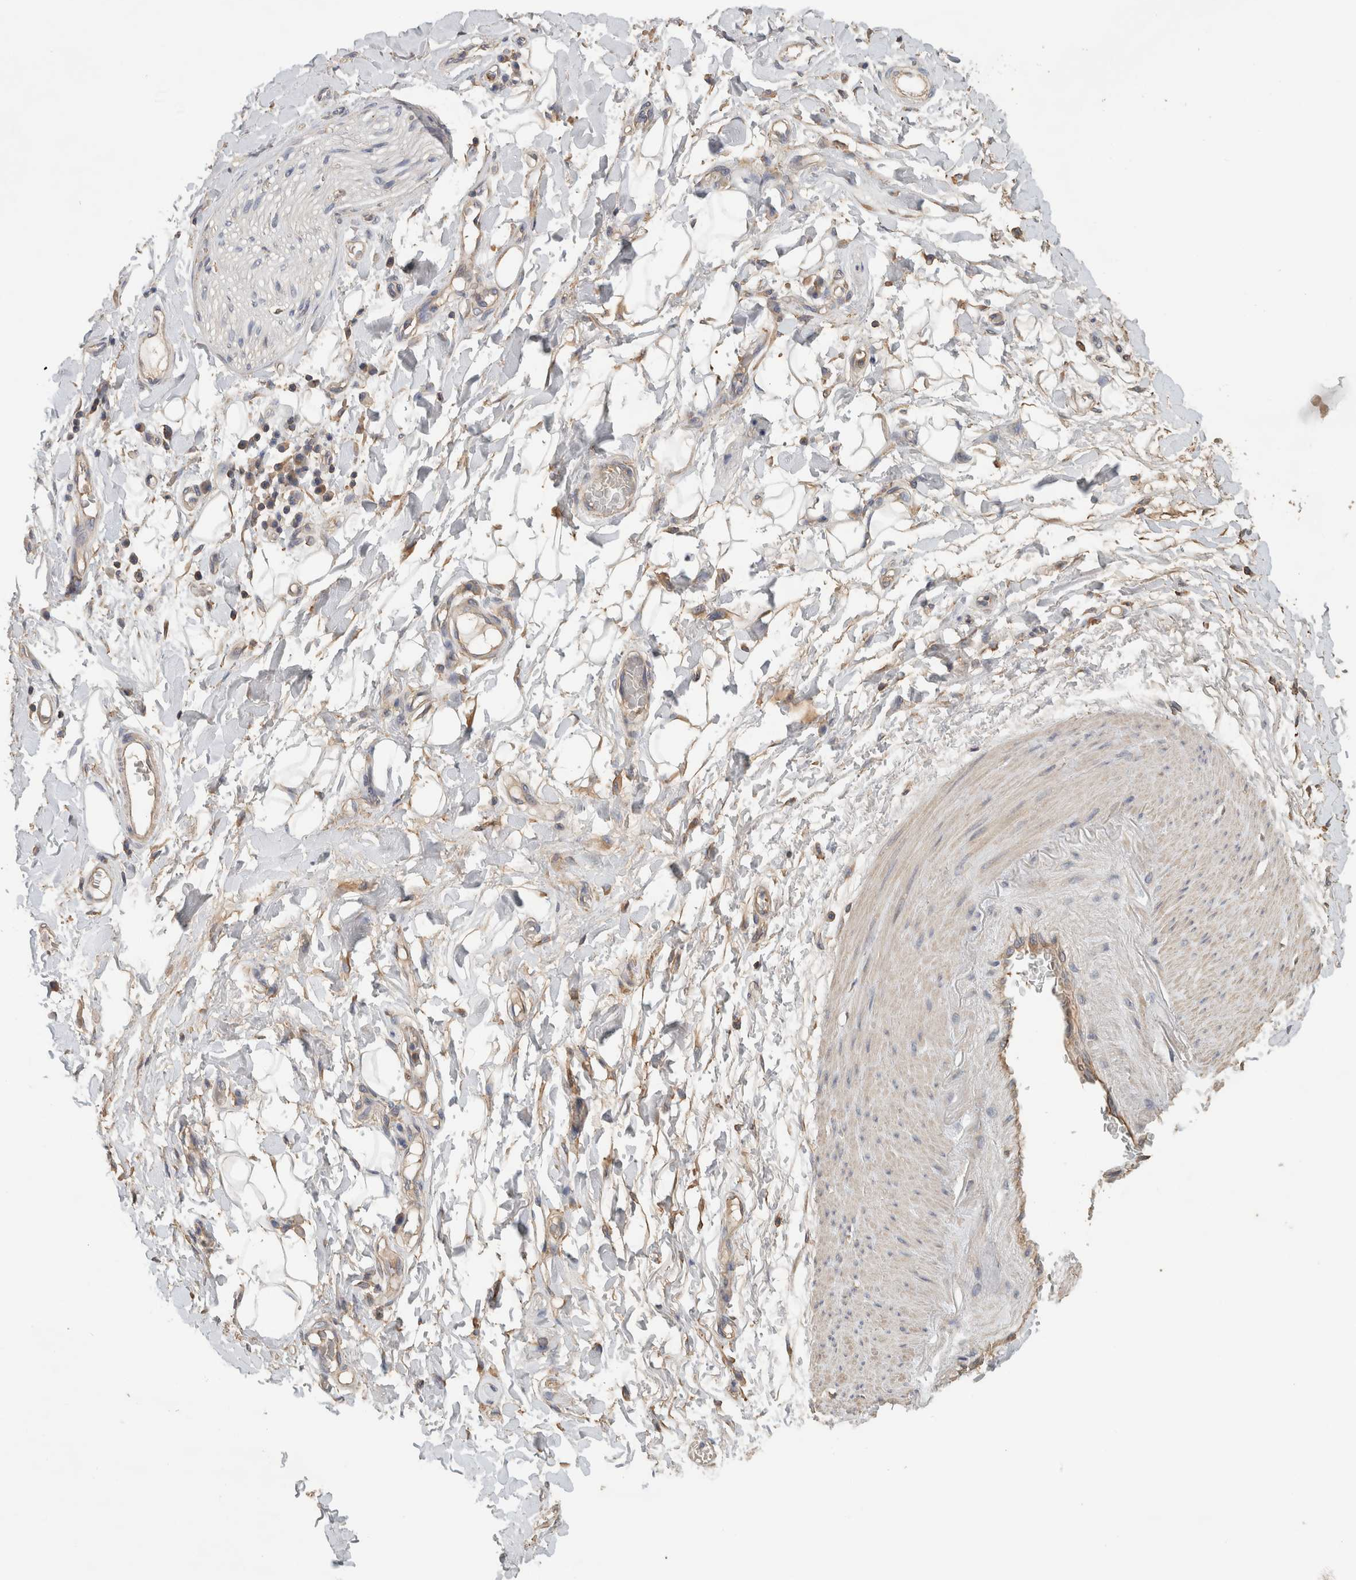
{"staining": {"intensity": "weak", "quantity": ">75%", "location": "cytoplasmic/membranous"}, "tissue": "adipose tissue", "cell_type": "Adipocytes", "image_type": "normal", "snomed": [{"axis": "morphology", "description": "Normal tissue, NOS"}, {"axis": "morphology", "description": "Adenocarcinoma, NOS"}, {"axis": "topography", "description": "Esophagus"}], "caption": "Adipocytes exhibit low levels of weak cytoplasmic/membranous expression in approximately >75% of cells in normal adipose tissue.", "gene": "EIF4G3", "patient": {"sex": "male", "age": 62}}